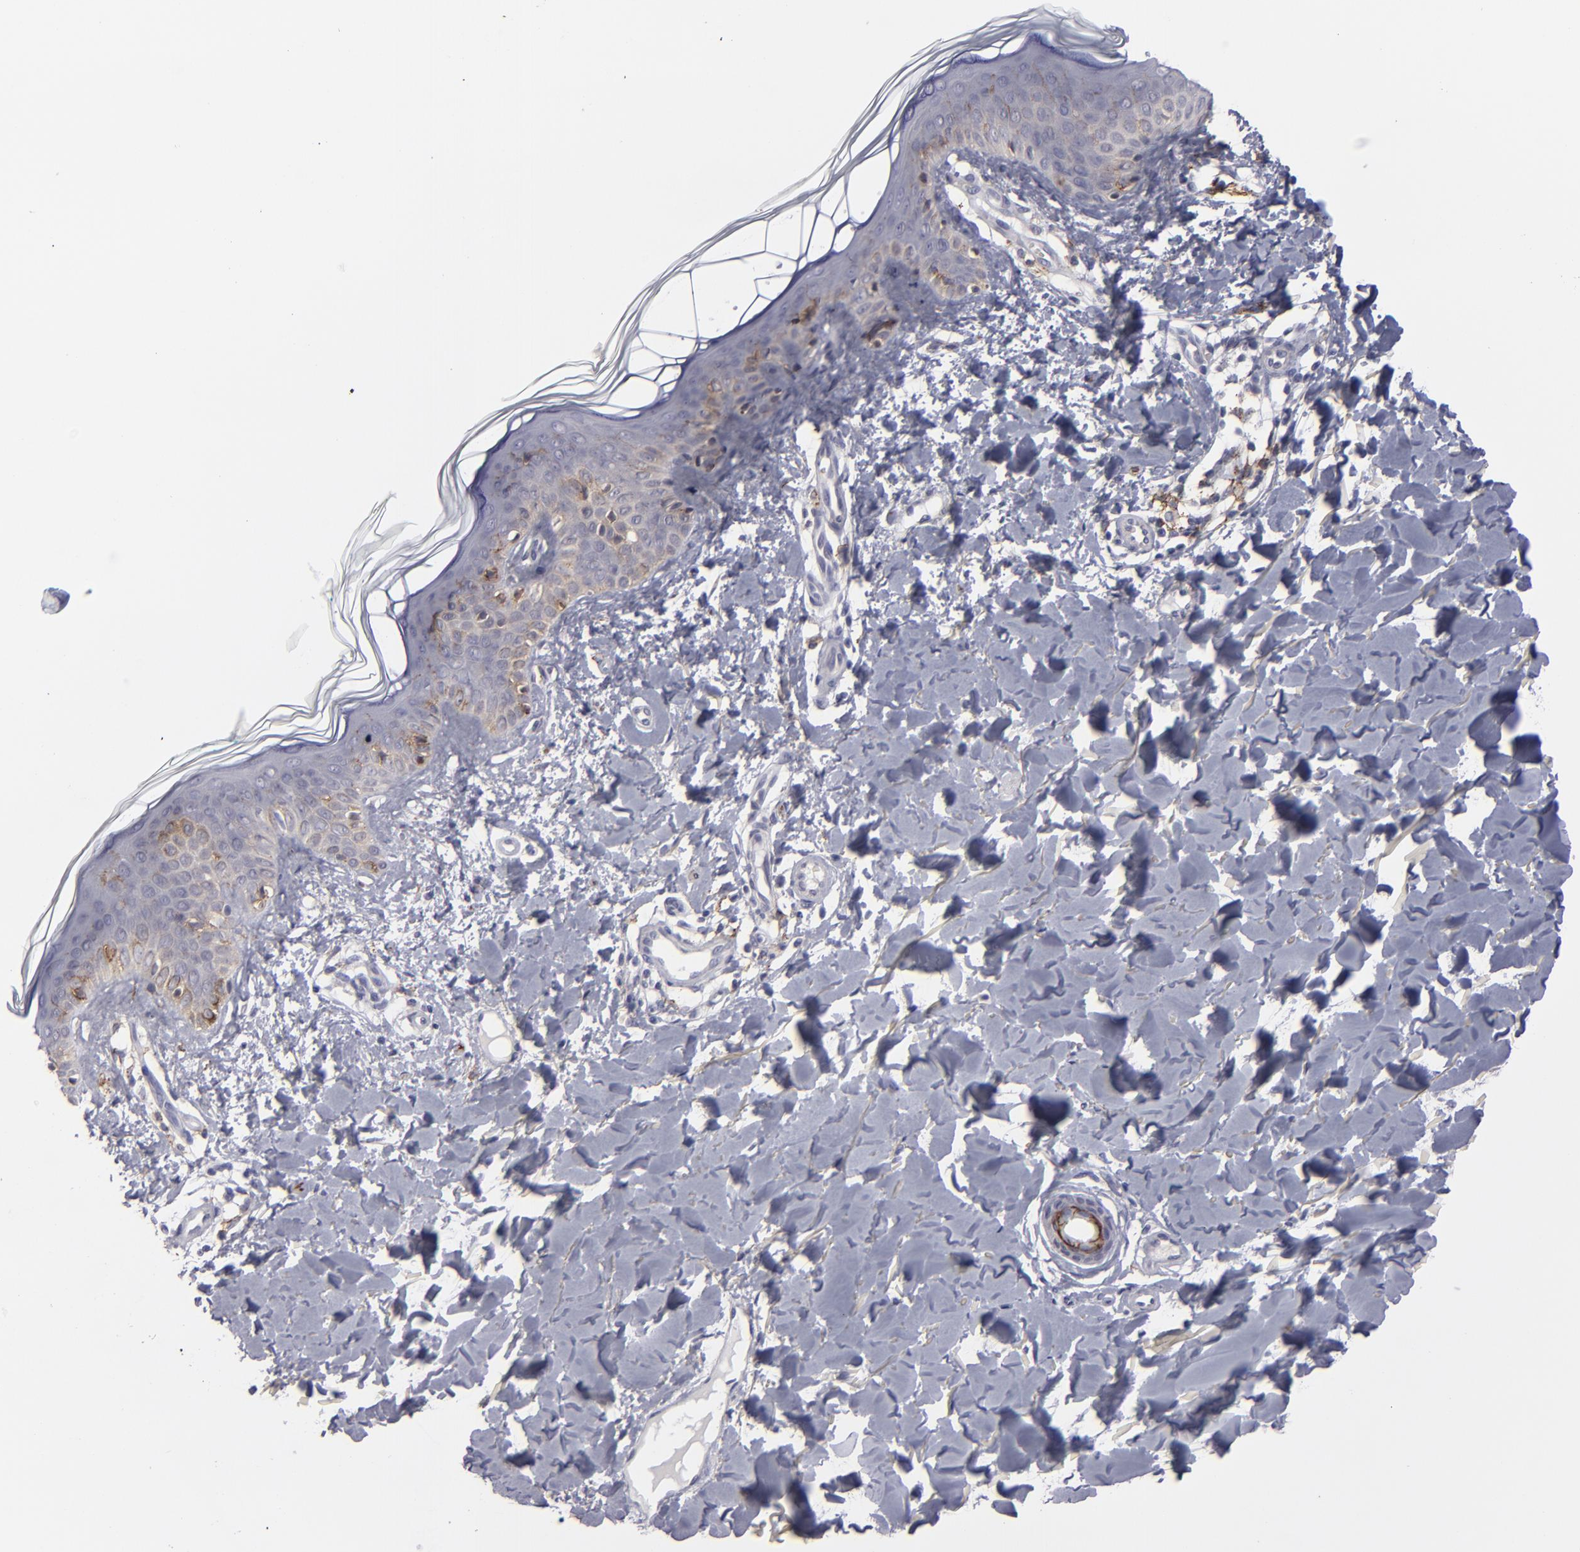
{"staining": {"intensity": "negative", "quantity": "none", "location": "none"}, "tissue": "skin", "cell_type": "Fibroblasts", "image_type": "normal", "snomed": [{"axis": "morphology", "description": "Normal tissue, NOS"}, {"axis": "topography", "description": "Skin"}], "caption": "The immunohistochemistry (IHC) micrograph has no significant staining in fibroblasts of skin. (DAB immunohistochemistry (IHC) with hematoxylin counter stain).", "gene": "ALCAM", "patient": {"sex": "male", "age": 32}}